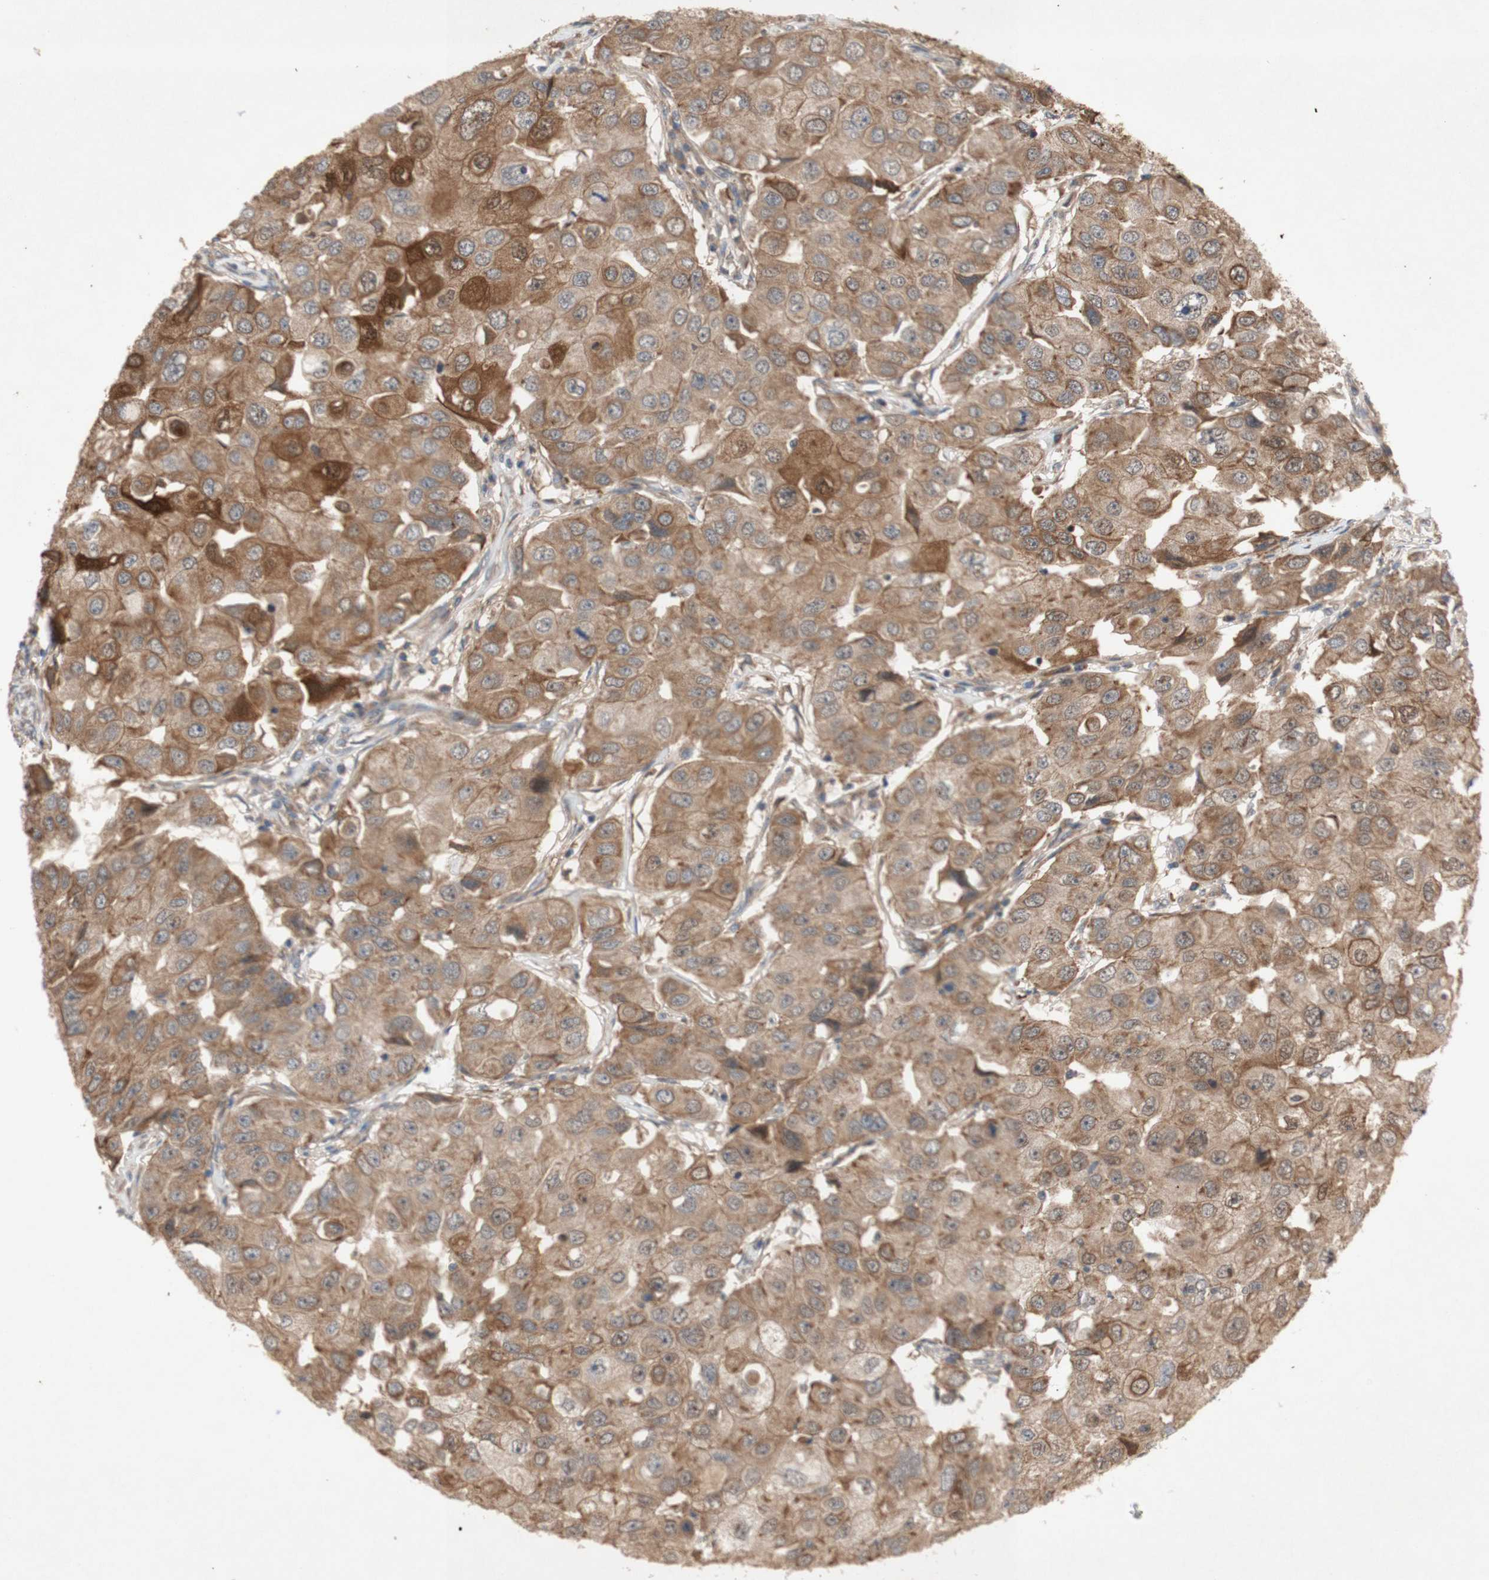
{"staining": {"intensity": "moderate", "quantity": ">75%", "location": "cytoplasmic/membranous"}, "tissue": "breast cancer", "cell_type": "Tumor cells", "image_type": "cancer", "snomed": [{"axis": "morphology", "description": "Duct carcinoma"}, {"axis": "topography", "description": "Breast"}], "caption": "The image reveals staining of intraductal carcinoma (breast), revealing moderate cytoplasmic/membranous protein expression (brown color) within tumor cells.", "gene": "PKN1", "patient": {"sex": "female", "age": 27}}